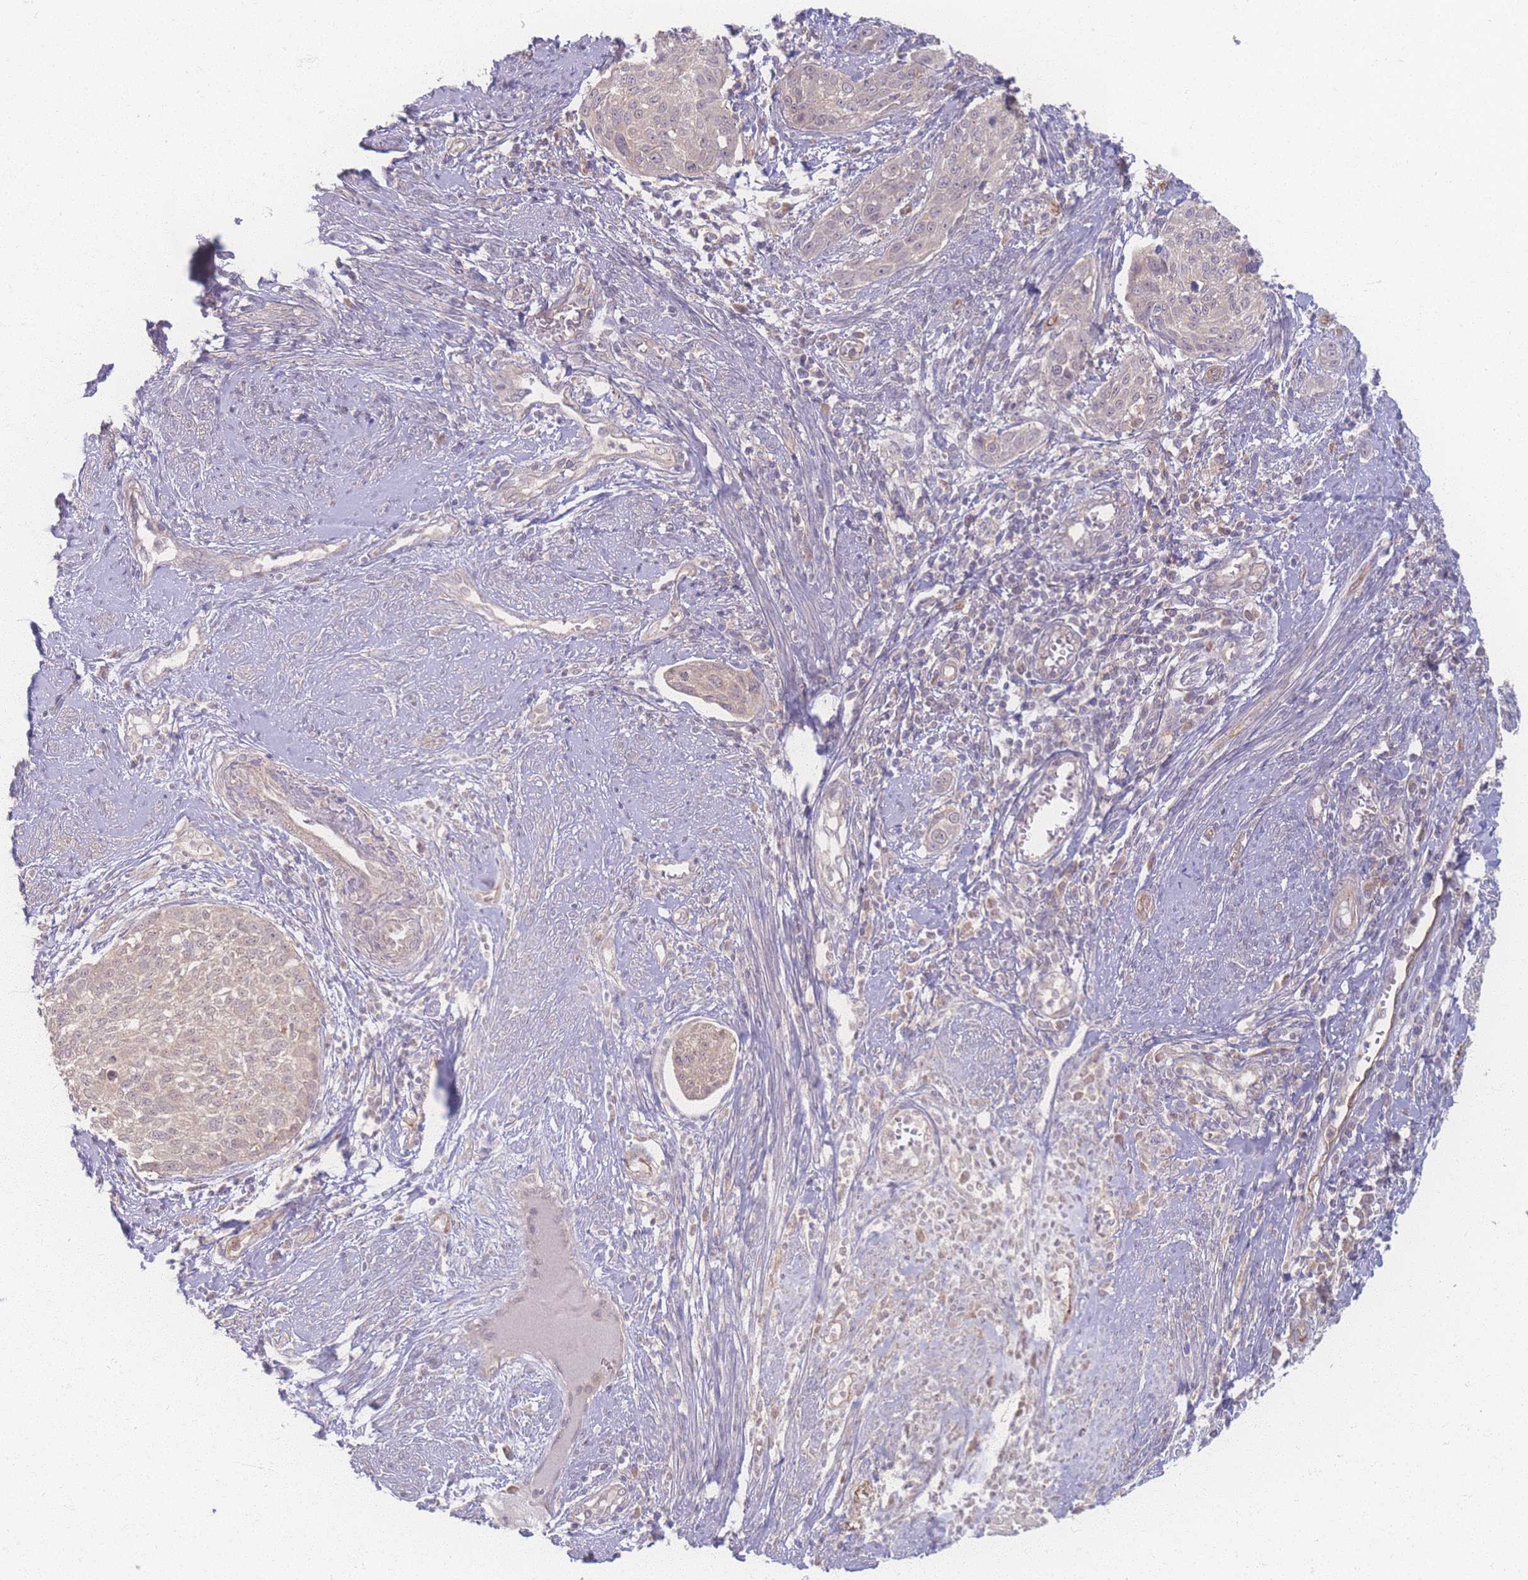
{"staining": {"intensity": "negative", "quantity": "none", "location": "none"}, "tissue": "cervical cancer", "cell_type": "Tumor cells", "image_type": "cancer", "snomed": [{"axis": "morphology", "description": "Squamous cell carcinoma, NOS"}, {"axis": "topography", "description": "Cervix"}], "caption": "Immunohistochemistry photomicrograph of neoplastic tissue: human squamous cell carcinoma (cervical) stained with DAB (3,3'-diaminobenzidine) demonstrates no significant protein positivity in tumor cells.", "gene": "INSR", "patient": {"sex": "female", "age": 70}}